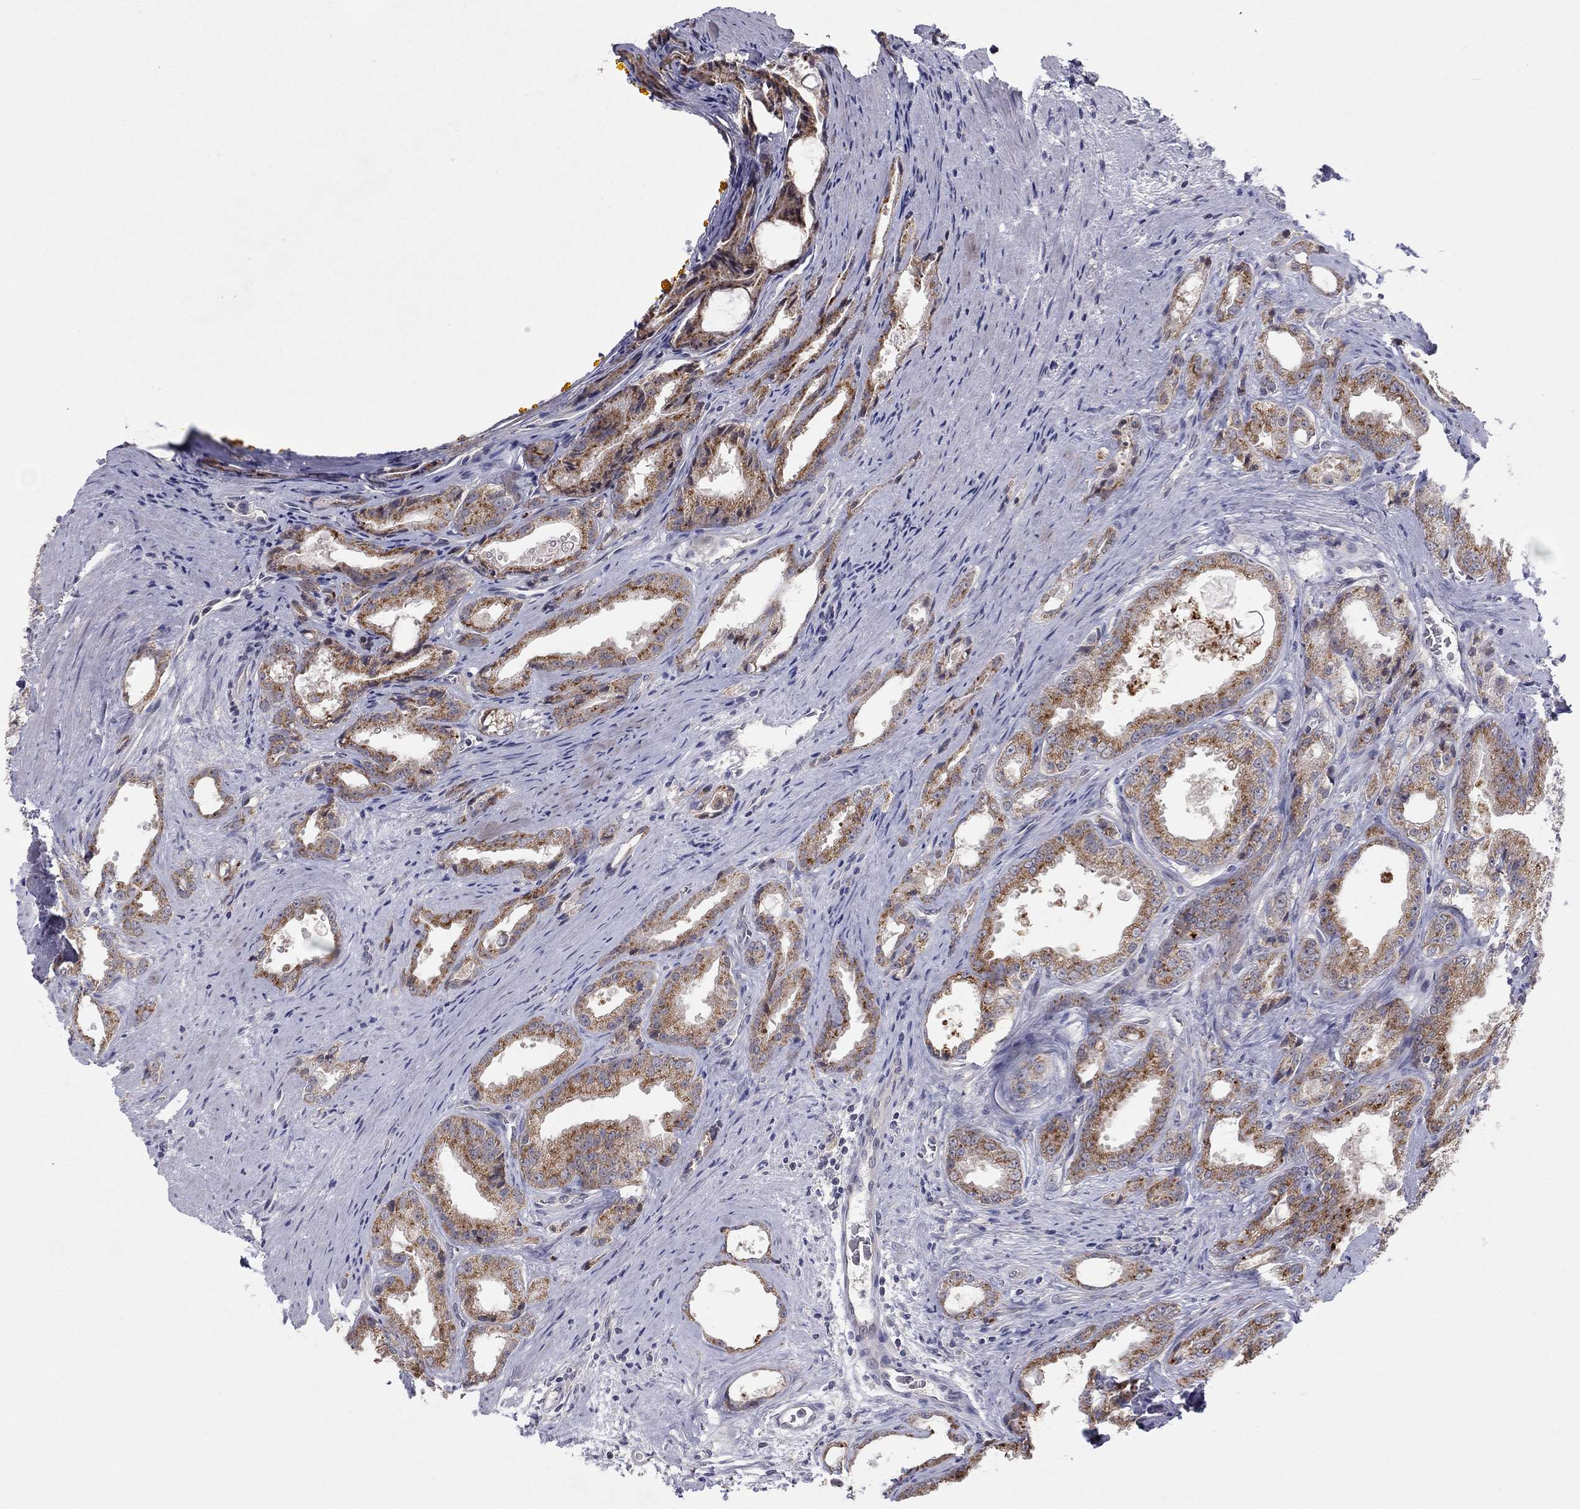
{"staining": {"intensity": "strong", "quantity": ">75%", "location": "cytoplasmic/membranous"}, "tissue": "prostate cancer", "cell_type": "Tumor cells", "image_type": "cancer", "snomed": [{"axis": "morphology", "description": "Adenocarcinoma, NOS"}, {"axis": "morphology", "description": "Adenocarcinoma, High grade"}, {"axis": "topography", "description": "Prostate"}], "caption": "Tumor cells exhibit high levels of strong cytoplasmic/membranous expression in about >75% of cells in human prostate cancer (high-grade adenocarcinoma).", "gene": "CRACDL", "patient": {"sex": "male", "age": 70}}